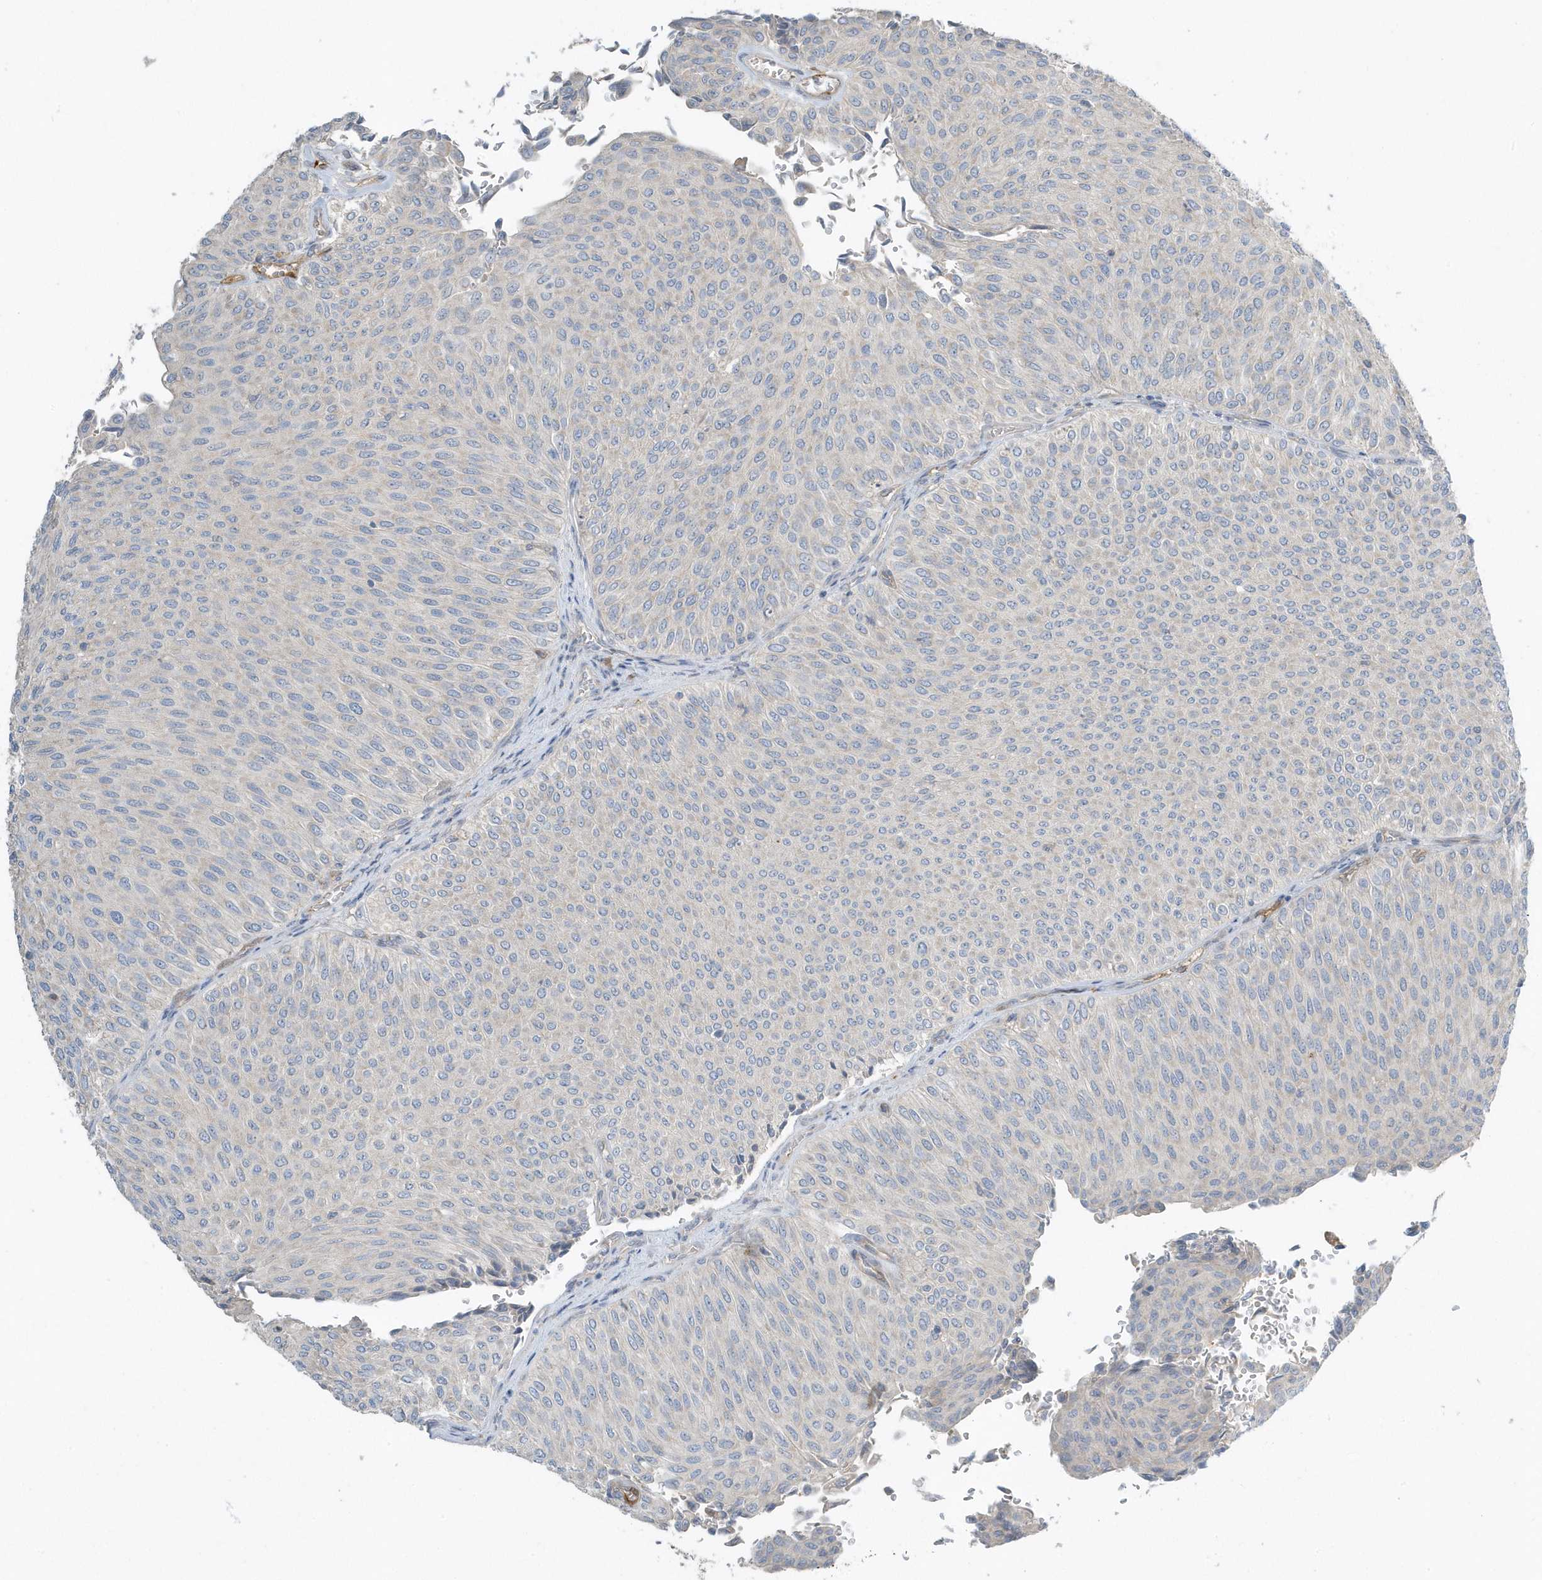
{"staining": {"intensity": "negative", "quantity": "none", "location": "none"}, "tissue": "urothelial cancer", "cell_type": "Tumor cells", "image_type": "cancer", "snomed": [{"axis": "morphology", "description": "Urothelial carcinoma, Low grade"}, {"axis": "topography", "description": "Urinary bladder"}], "caption": "Urothelial cancer stained for a protein using immunohistochemistry (IHC) shows no positivity tumor cells.", "gene": "USP53", "patient": {"sex": "male", "age": 78}}